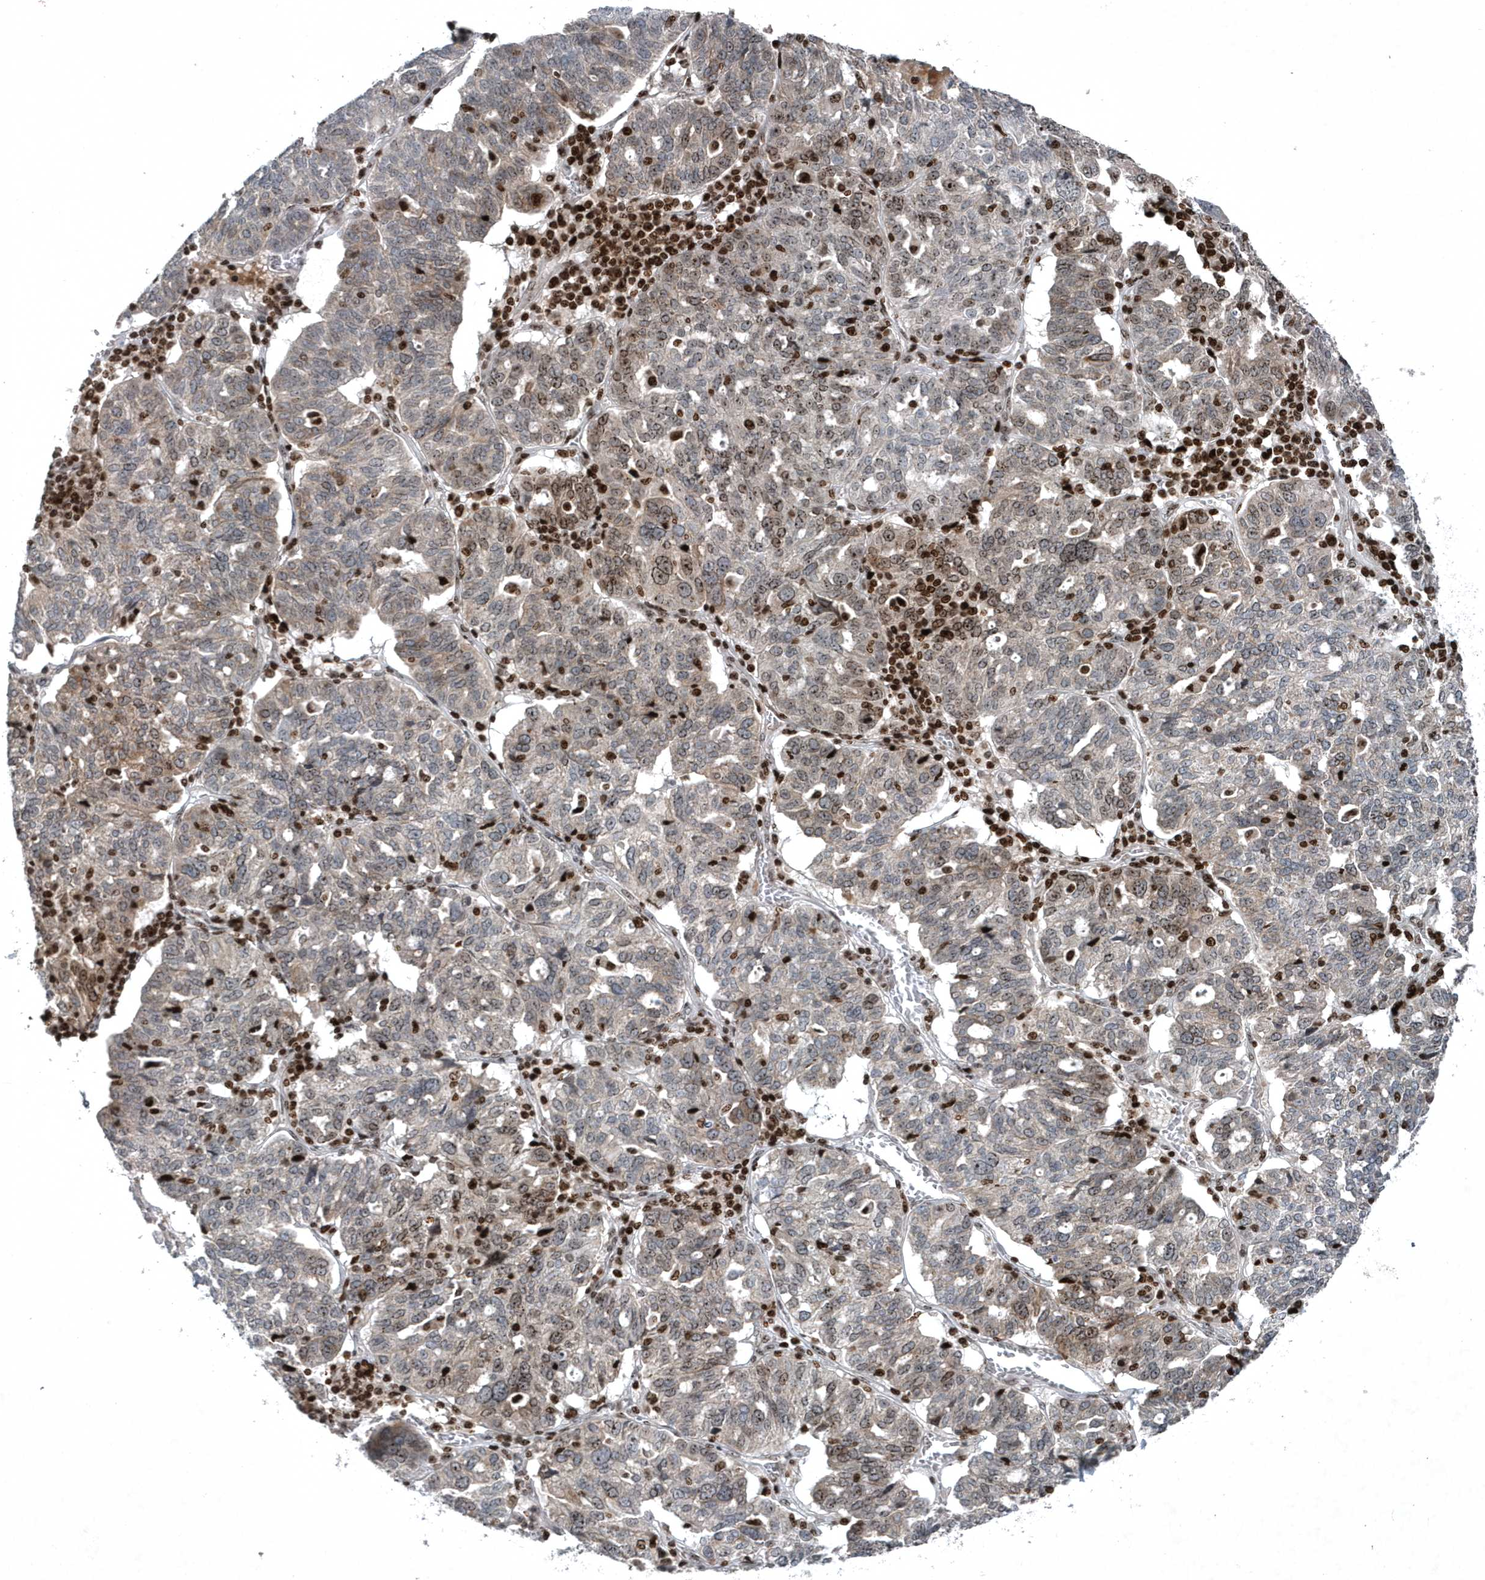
{"staining": {"intensity": "moderate", "quantity": "<25%", "location": "nuclear"}, "tissue": "ovarian cancer", "cell_type": "Tumor cells", "image_type": "cancer", "snomed": [{"axis": "morphology", "description": "Cystadenocarcinoma, serous, NOS"}, {"axis": "topography", "description": "Ovary"}], "caption": "Immunohistochemical staining of human serous cystadenocarcinoma (ovarian) exhibits moderate nuclear protein expression in approximately <25% of tumor cells.", "gene": "QTRT2", "patient": {"sex": "female", "age": 59}}